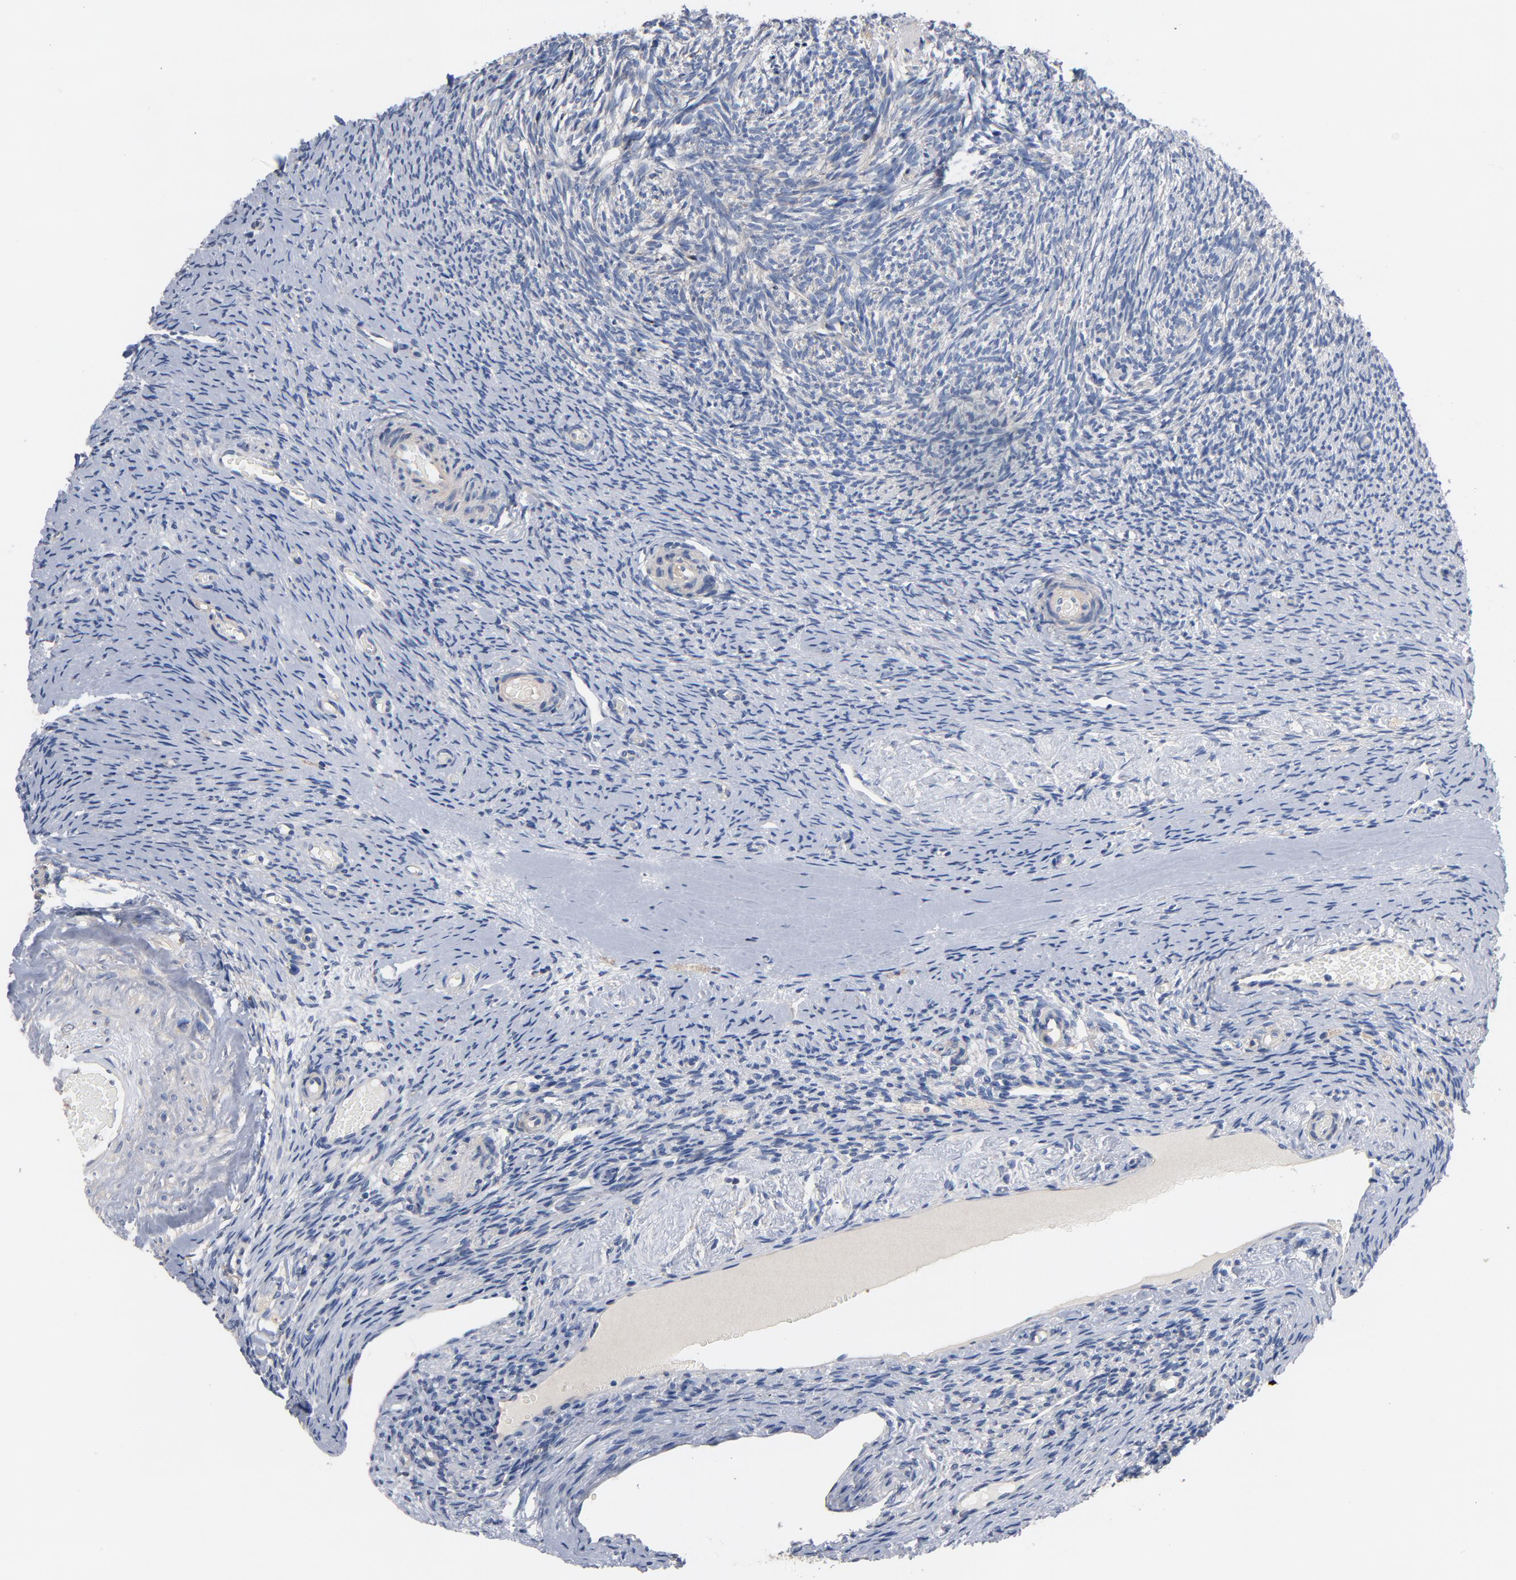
{"staining": {"intensity": "negative", "quantity": "none", "location": "none"}, "tissue": "ovary", "cell_type": "Ovarian stroma cells", "image_type": "normal", "snomed": [{"axis": "morphology", "description": "Normal tissue, NOS"}, {"axis": "topography", "description": "Ovary"}], "caption": "A photomicrograph of ovary stained for a protein demonstrates no brown staining in ovarian stroma cells. (Stains: DAB immunohistochemistry (IHC) with hematoxylin counter stain, Microscopy: brightfield microscopy at high magnification).", "gene": "TLR4", "patient": {"sex": "female", "age": 60}}